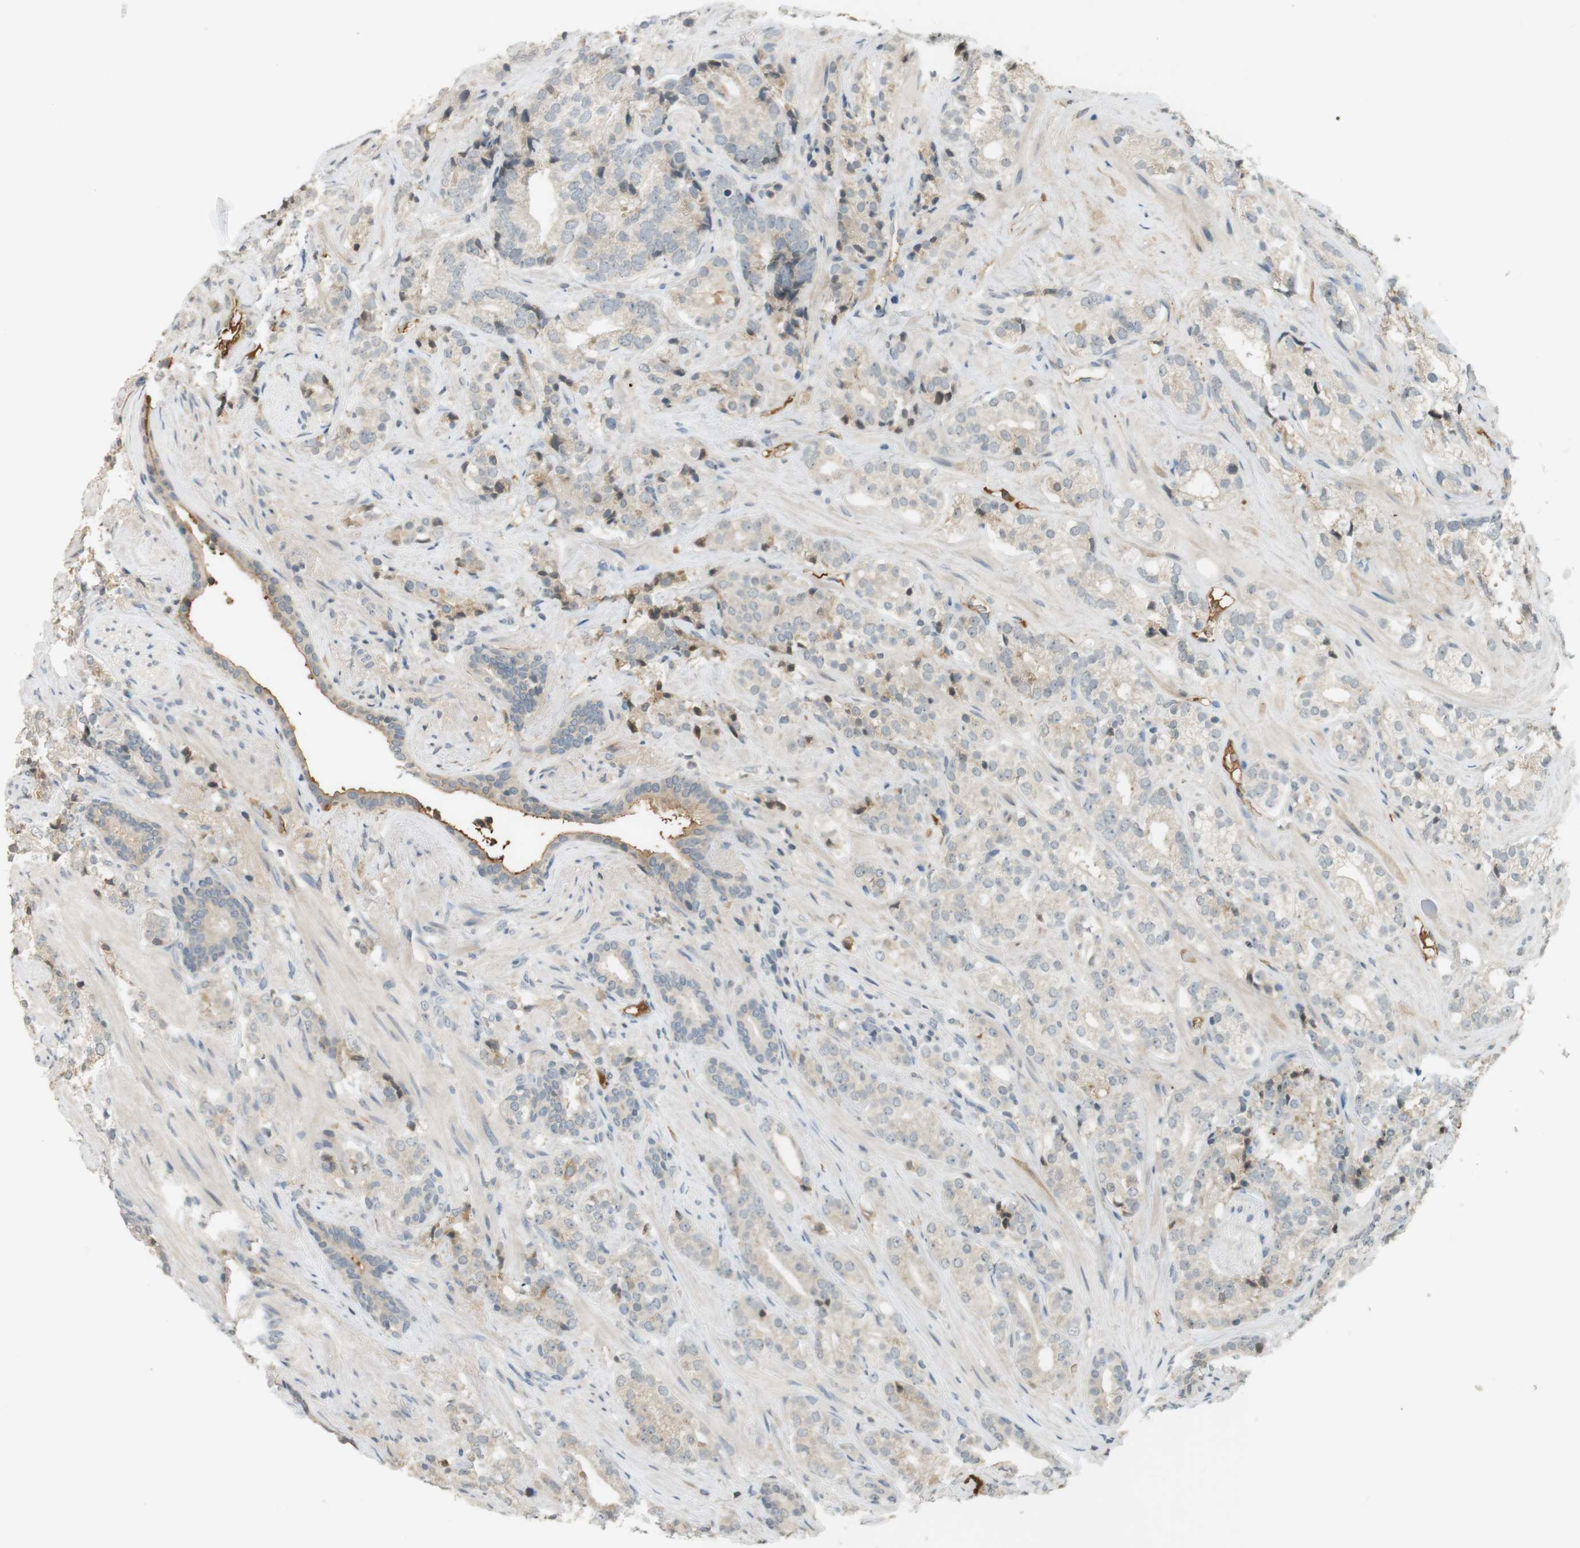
{"staining": {"intensity": "weak", "quantity": "<25%", "location": "cytoplasmic/membranous"}, "tissue": "prostate cancer", "cell_type": "Tumor cells", "image_type": "cancer", "snomed": [{"axis": "morphology", "description": "Adenocarcinoma, High grade"}, {"axis": "topography", "description": "Prostate"}], "caption": "High power microscopy photomicrograph of an IHC photomicrograph of prostate adenocarcinoma (high-grade), revealing no significant staining in tumor cells.", "gene": "SRR", "patient": {"sex": "male", "age": 71}}